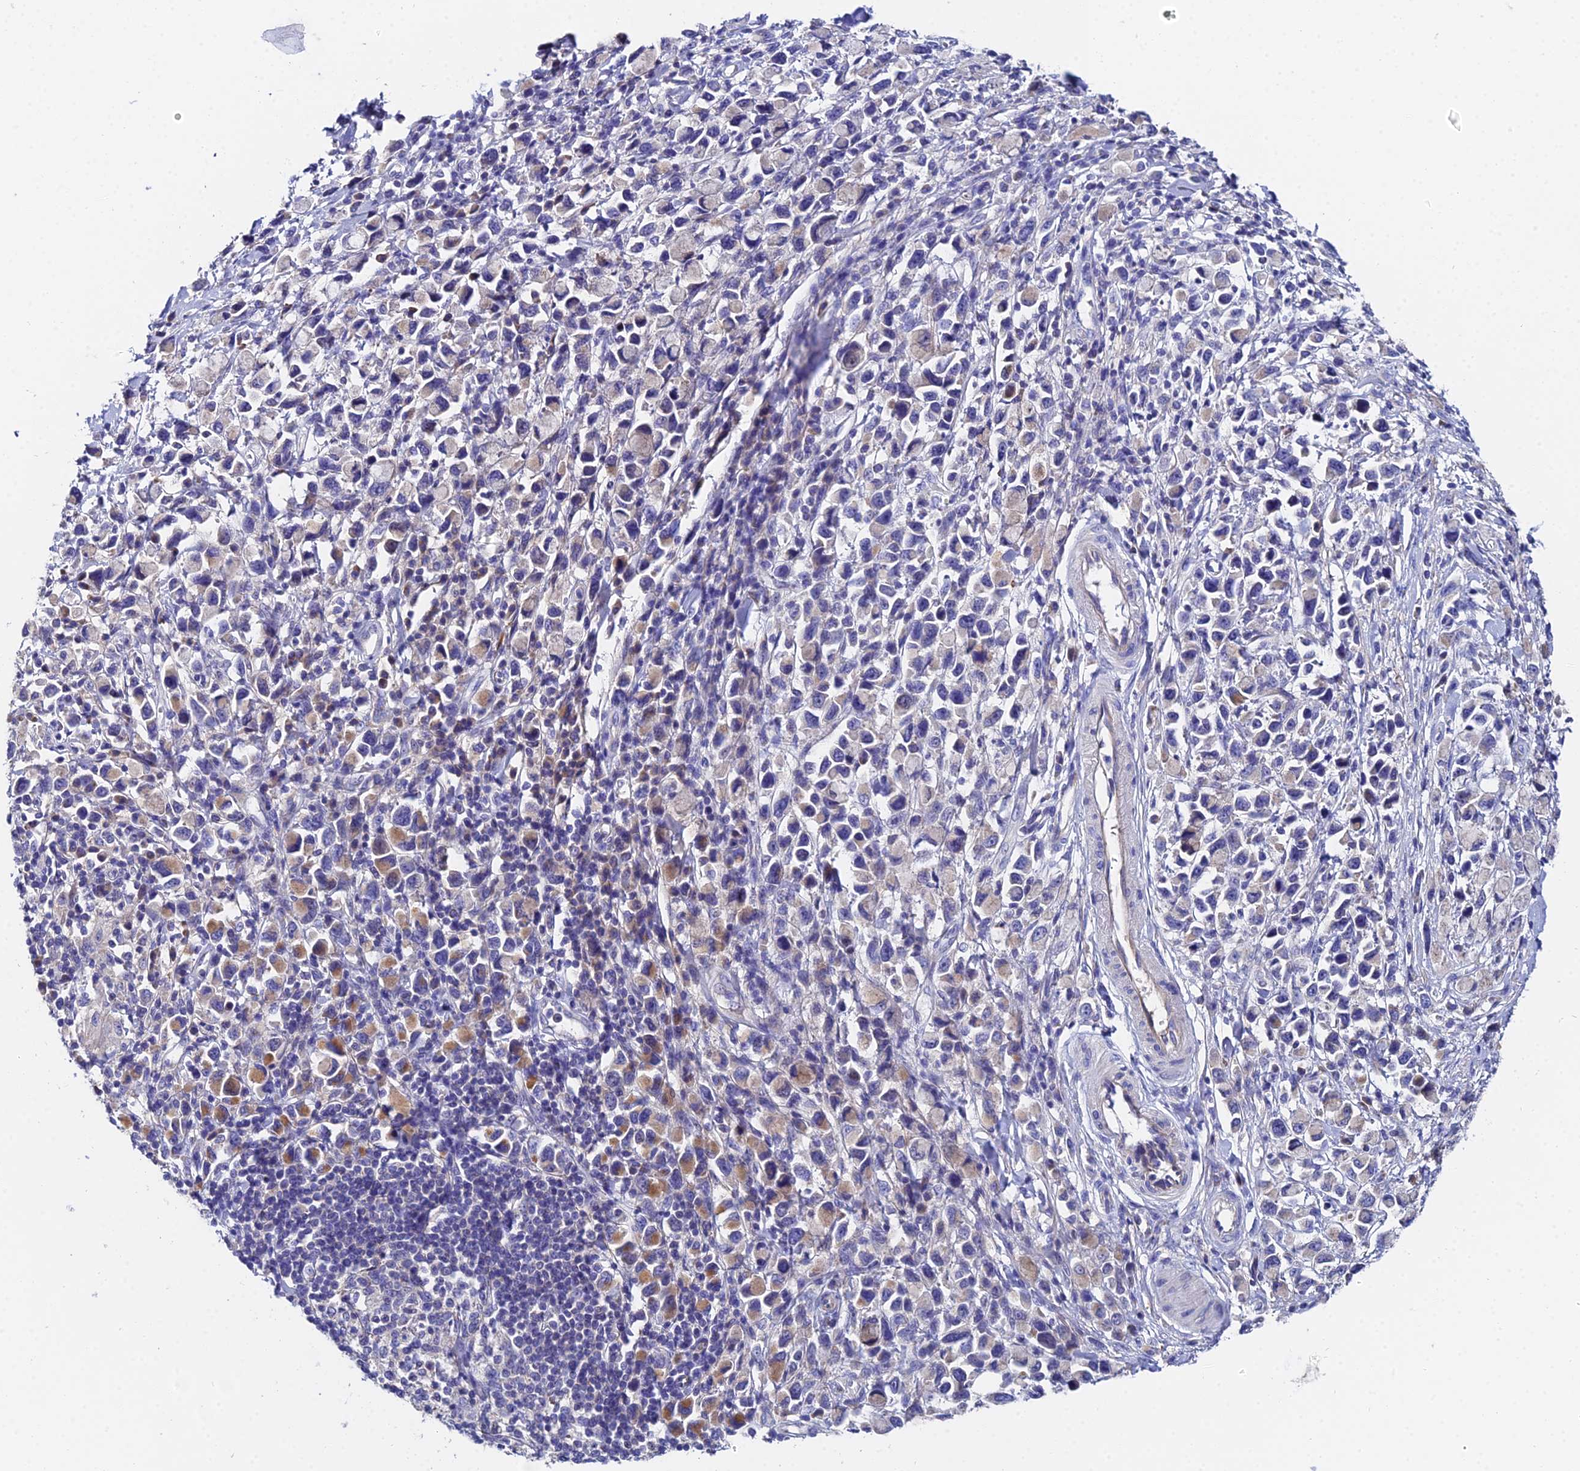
{"staining": {"intensity": "moderate", "quantity": "<25%", "location": "cytoplasmic/membranous"}, "tissue": "stomach cancer", "cell_type": "Tumor cells", "image_type": "cancer", "snomed": [{"axis": "morphology", "description": "Adenocarcinoma, NOS"}, {"axis": "topography", "description": "Stomach"}], "caption": "Approximately <25% of tumor cells in human stomach adenocarcinoma demonstrate moderate cytoplasmic/membranous protein positivity as visualized by brown immunohistochemical staining.", "gene": "UBE2L3", "patient": {"sex": "female", "age": 81}}